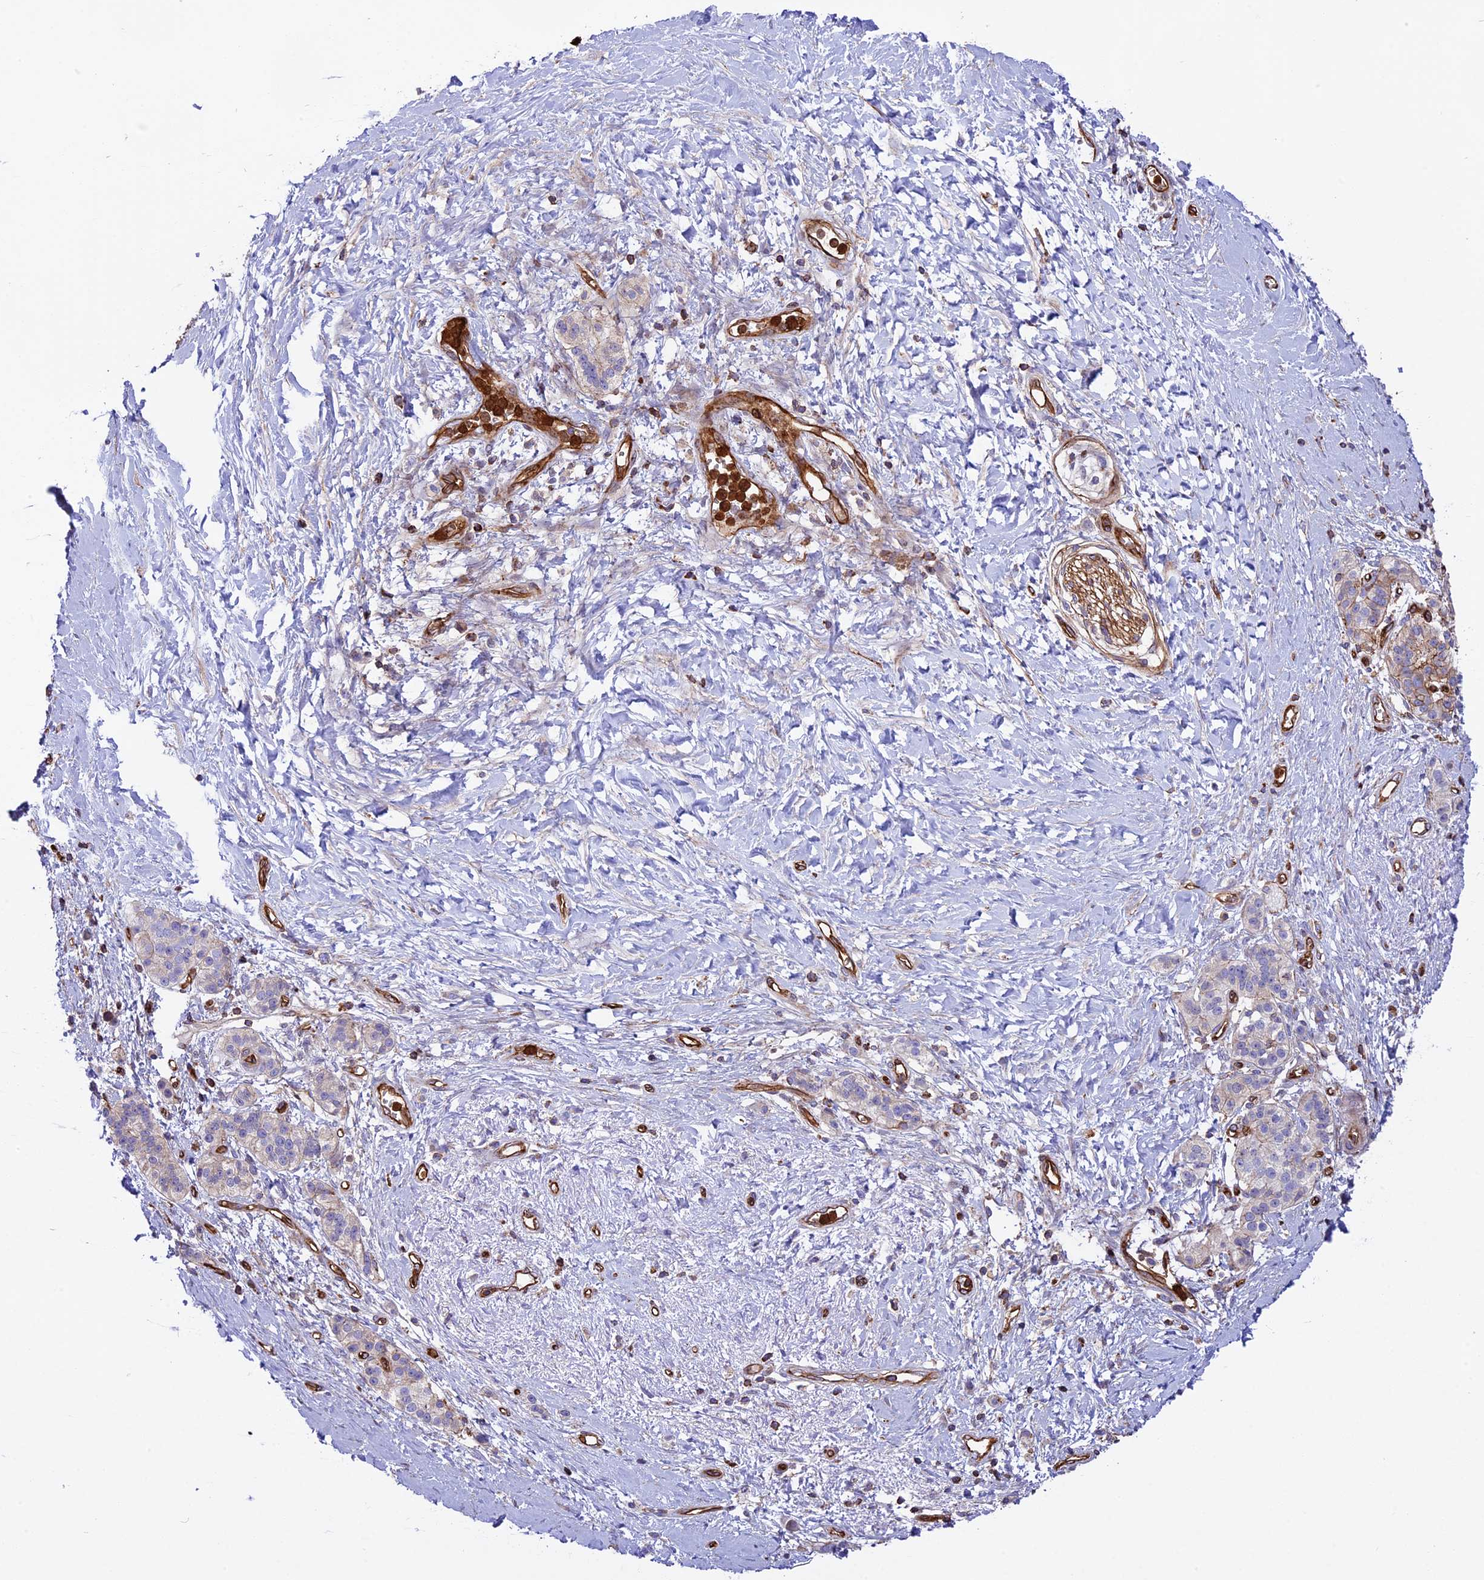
{"staining": {"intensity": "negative", "quantity": "none", "location": "none"}, "tissue": "pancreatic cancer", "cell_type": "Tumor cells", "image_type": "cancer", "snomed": [{"axis": "morphology", "description": "Adenocarcinoma, NOS"}, {"axis": "topography", "description": "Pancreas"}], "caption": "Tumor cells show no significant positivity in pancreatic cancer (adenocarcinoma).", "gene": "CD99L2", "patient": {"sex": "male", "age": 50}}